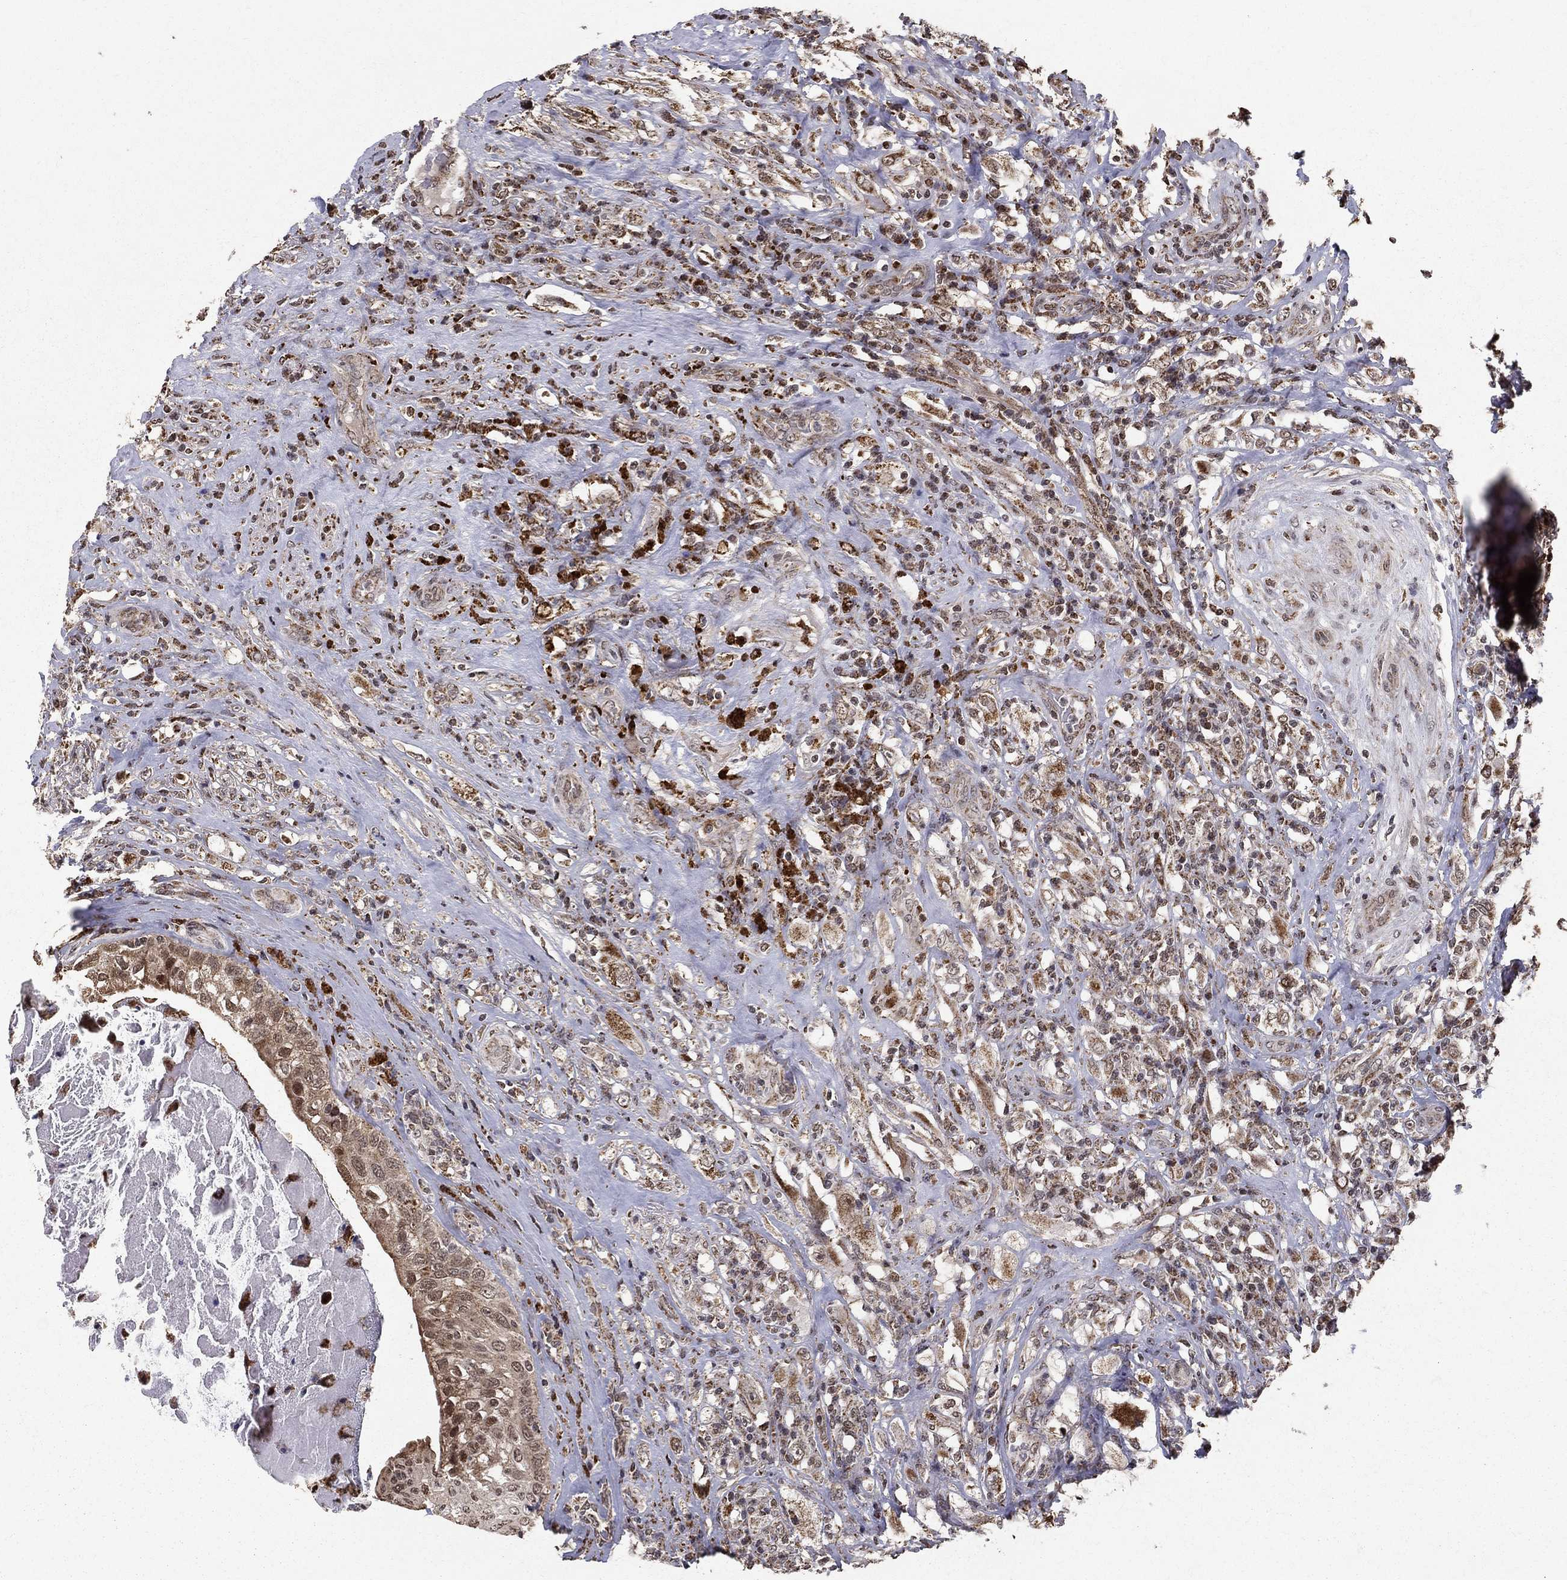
{"staining": {"intensity": "moderate", "quantity": ">75%", "location": "cytoplasmic/membranous"}, "tissue": "testis cancer", "cell_type": "Tumor cells", "image_type": "cancer", "snomed": [{"axis": "morphology", "description": "Necrosis, NOS"}, {"axis": "morphology", "description": "Carcinoma, Embryonal, NOS"}, {"axis": "topography", "description": "Testis"}], "caption": "Brown immunohistochemical staining in embryonal carcinoma (testis) demonstrates moderate cytoplasmic/membranous expression in about >75% of tumor cells.", "gene": "ACOT13", "patient": {"sex": "male", "age": 19}}